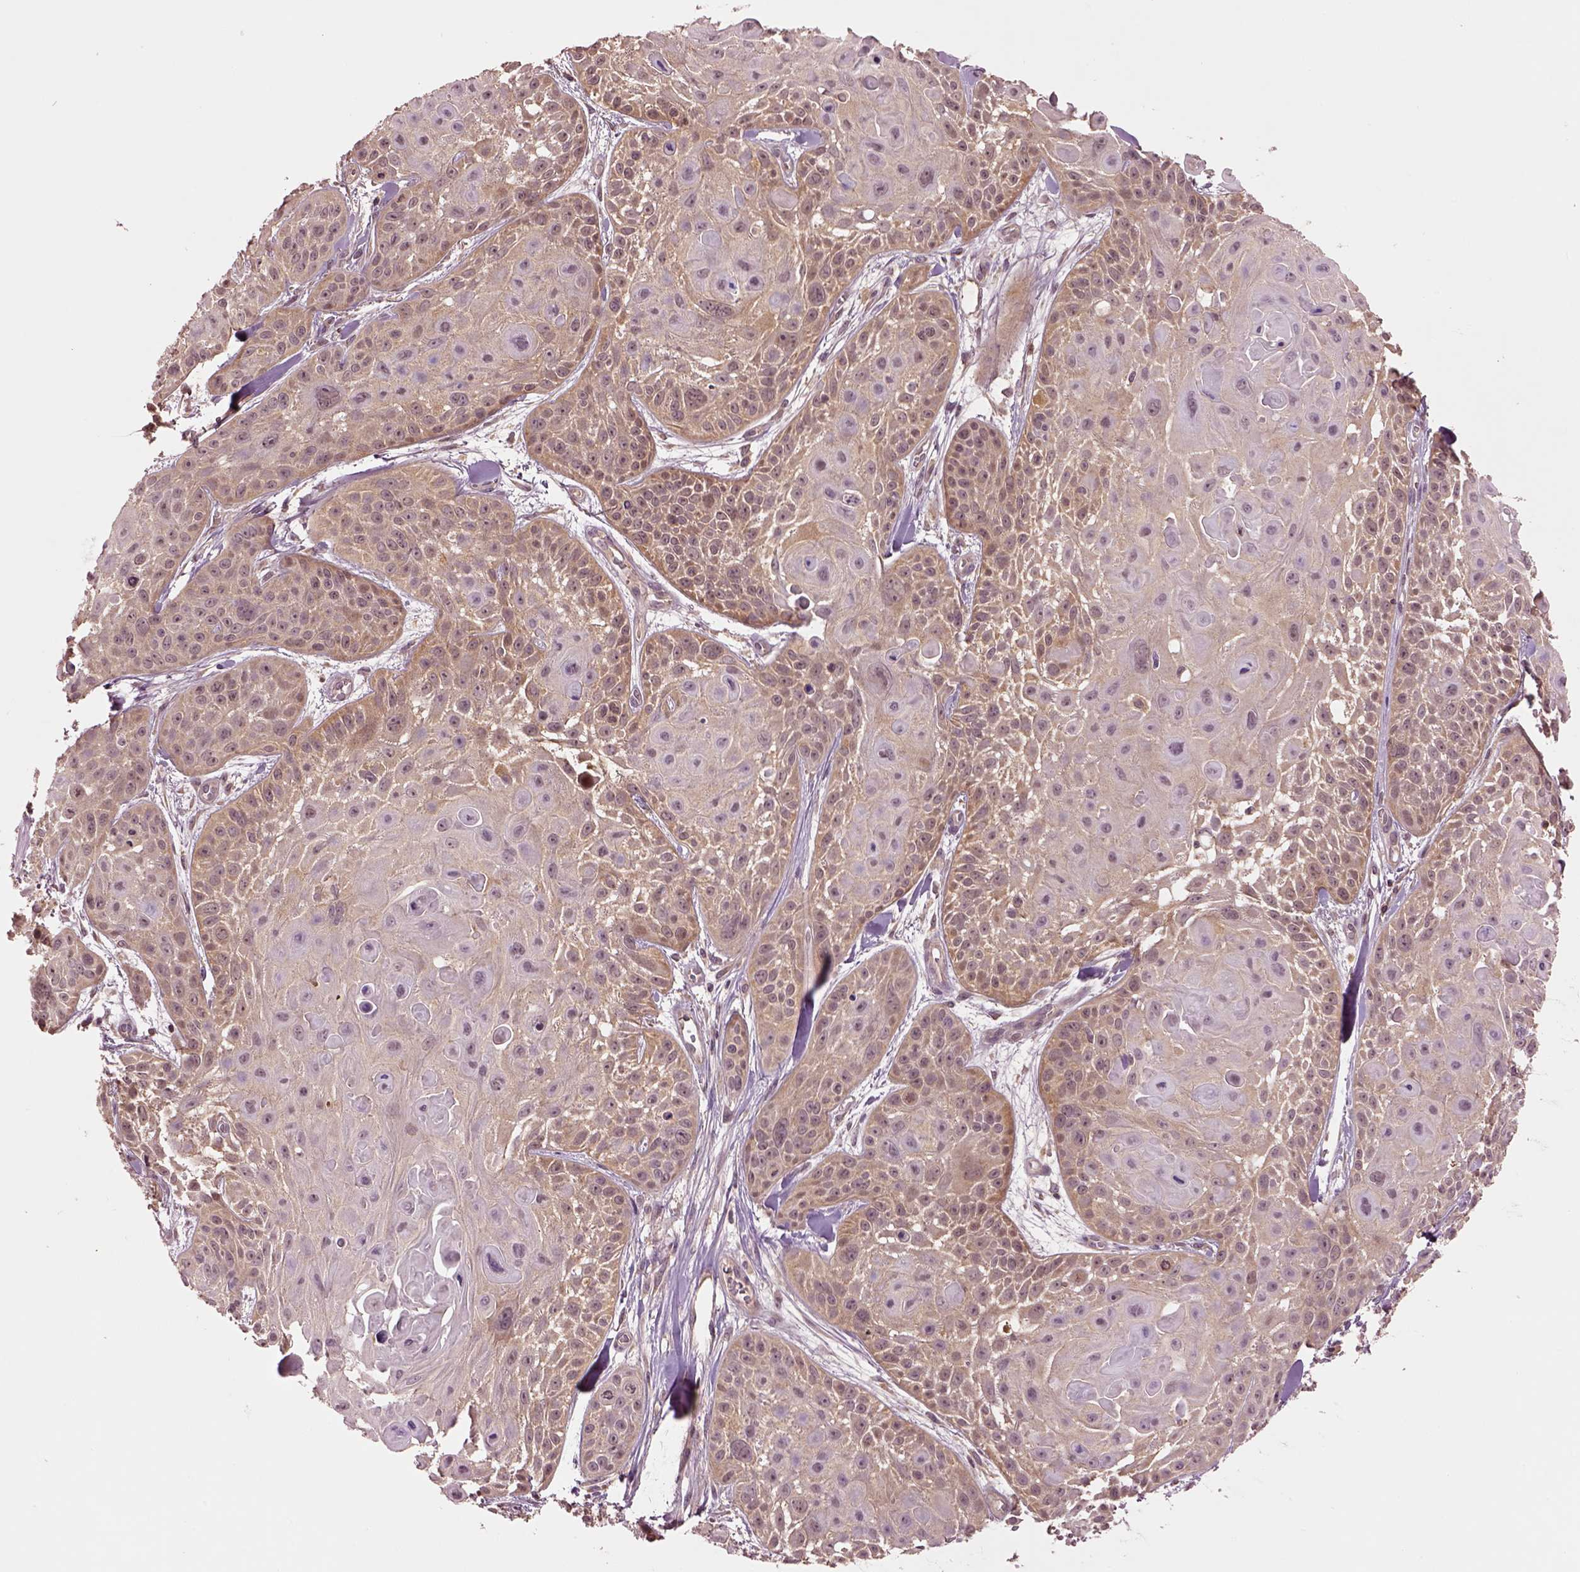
{"staining": {"intensity": "weak", "quantity": "25%-75%", "location": "cytoplasmic/membranous"}, "tissue": "skin cancer", "cell_type": "Tumor cells", "image_type": "cancer", "snomed": [{"axis": "morphology", "description": "Squamous cell carcinoma, NOS"}, {"axis": "topography", "description": "Skin"}, {"axis": "topography", "description": "Anal"}], "caption": "Tumor cells demonstrate low levels of weak cytoplasmic/membranous positivity in about 25%-75% of cells in human squamous cell carcinoma (skin).", "gene": "MTHFS", "patient": {"sex": "female", "age": 75}}